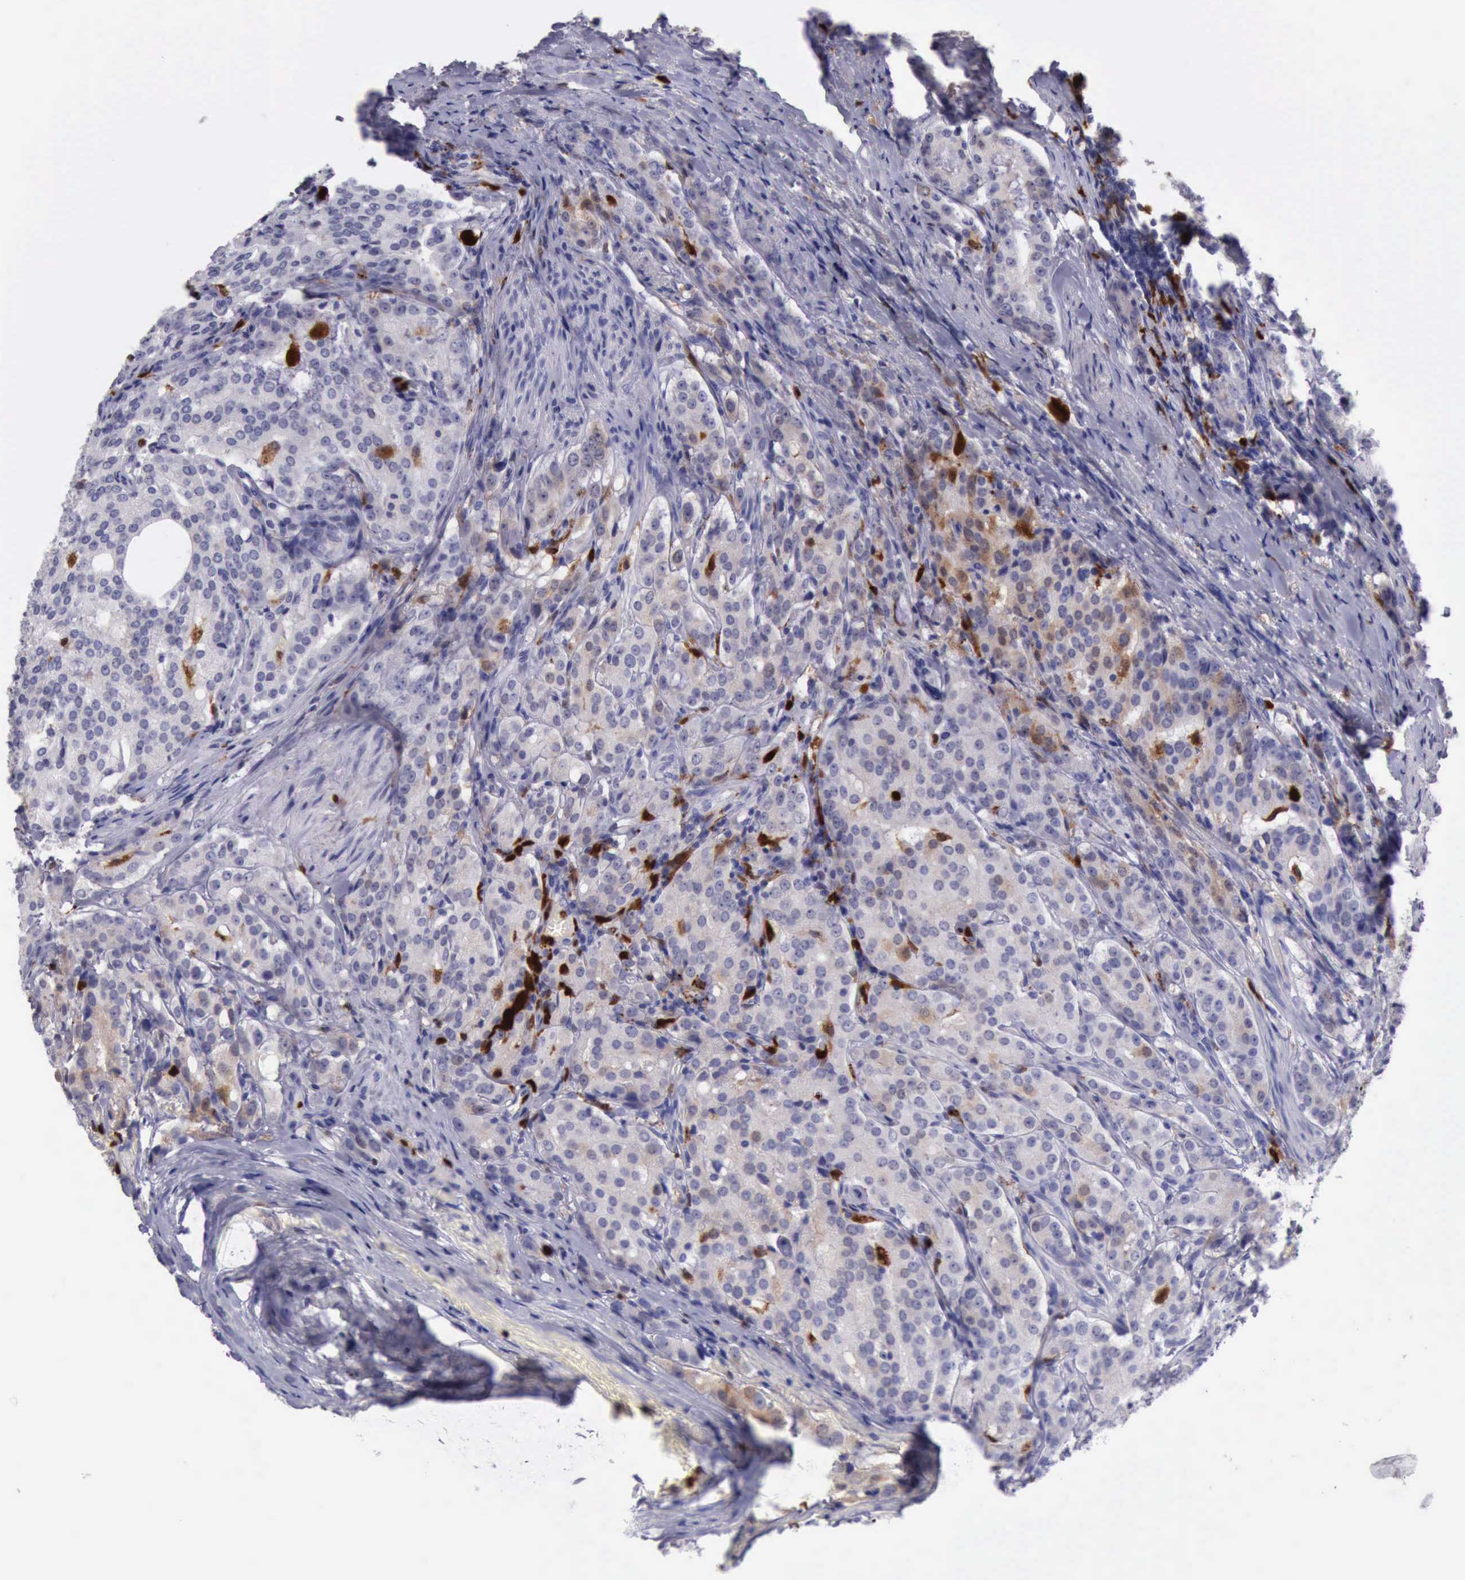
{"staining": {"intensity": "negative", "quantity": "none", "location": "none"}, "tissue": "prostate cancer", "cell_type": "Tumor cells", "image_type": "cancer", "snomed": [{"axis": "morphology", "description": "Adenocarcinoma, Medium grade"}, {"axis": "topography", "description": "Prostate"}], "caption": "An immunohistochemistry histopathology image of prostate medium-grade adenocarcinoma is shown. There is no staining in tumor cells of prostate medium-grade adenocarcinoma.", "gene": "CSTA", "patient": {"sex": "male", "age": 72}}